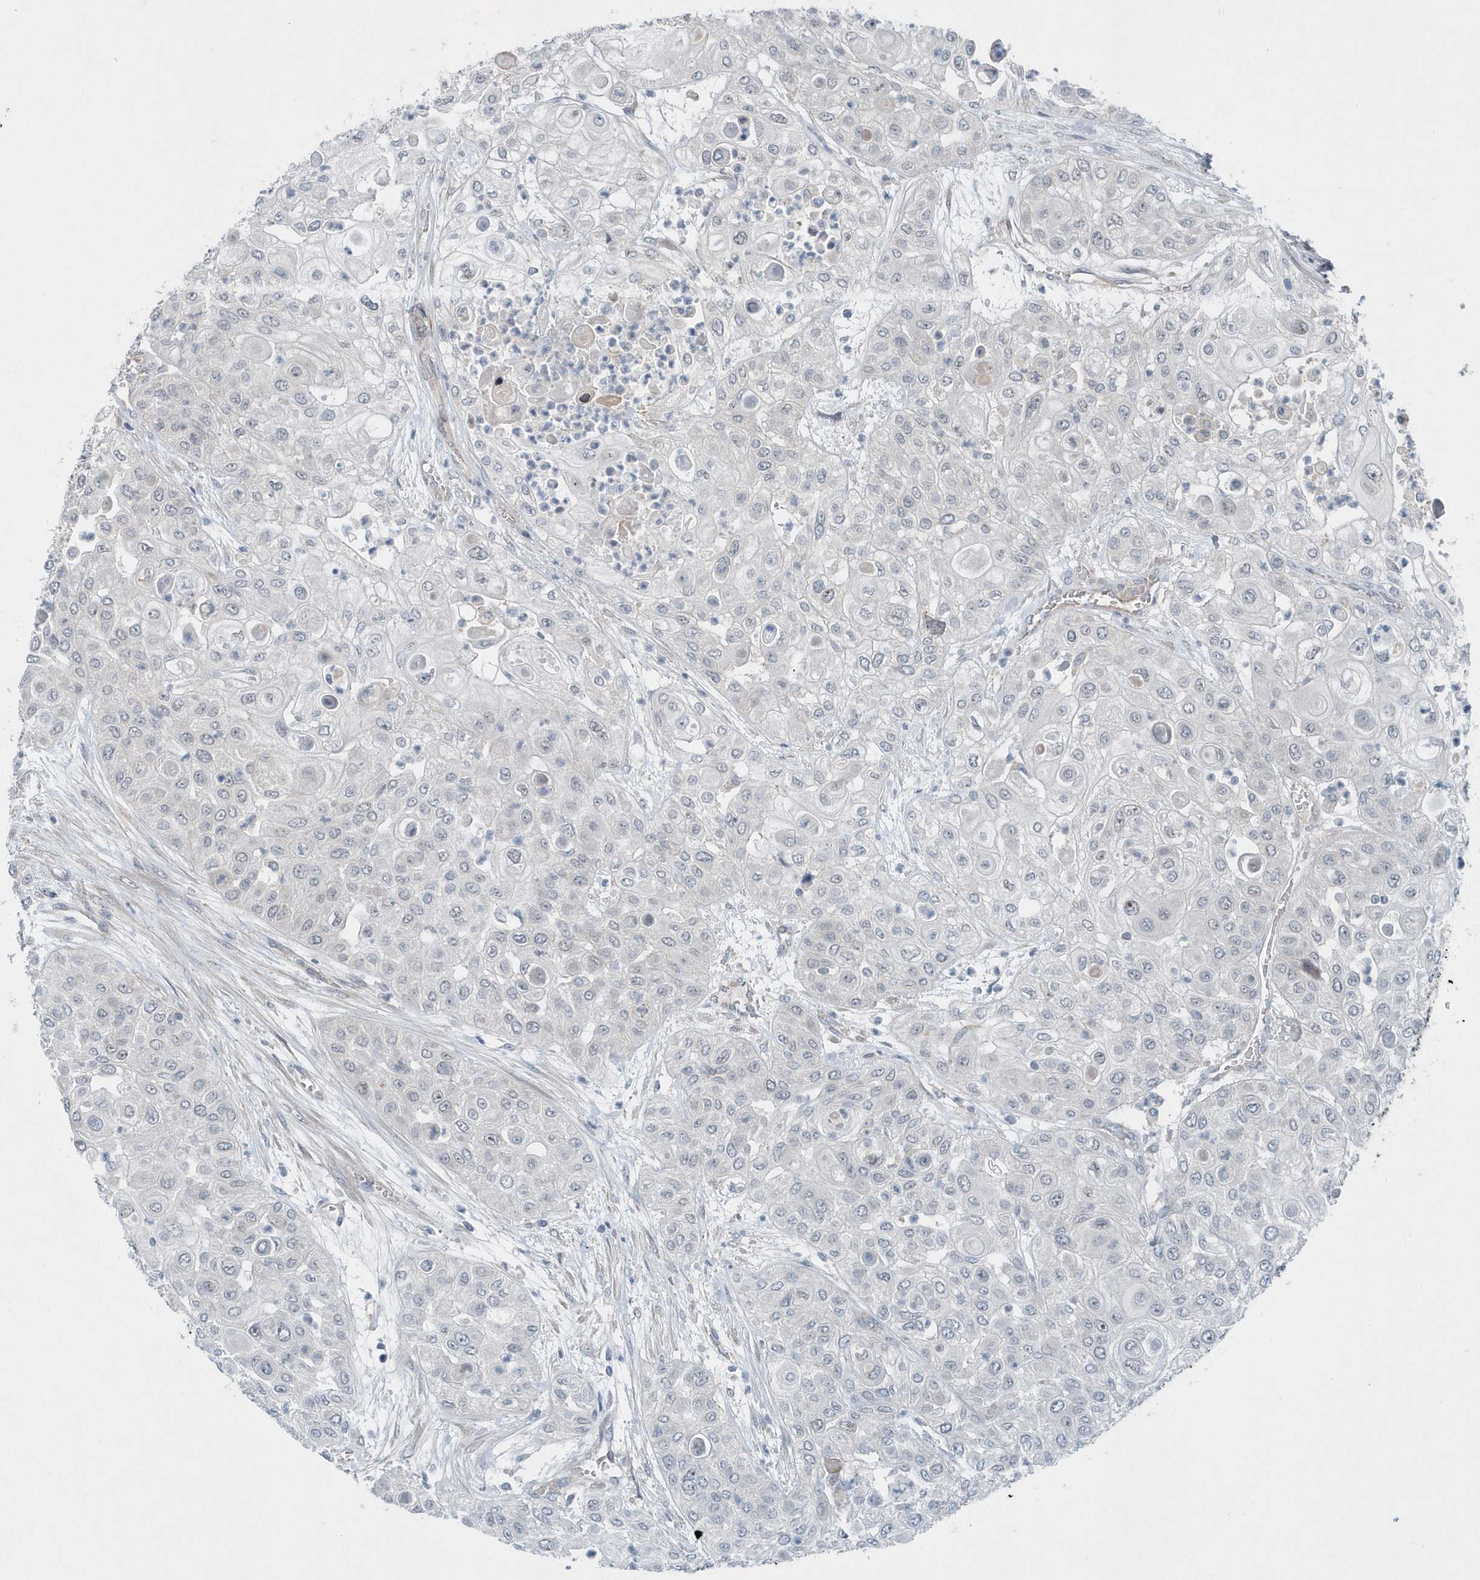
{"staining": {"intensity": "negative", "quantity": "none", "location": "none"}, "tissue": "urothelial cancer", "cell_type": "Tumor cells", "image_type": "cancer", "snomed": [{"axis": "morphology", "description": "Urothelial carcinoma, High grade"}, {"axis": "topography", "description": "Urinary bladder"}], "caption": "Human high-grade urothelial carcinoma stained for a protein using immunohistochemistry (IHC) exhibits no expression in tumor cells.", "gene": "MCC", "patient": {"sex": "female", "age": 79}}